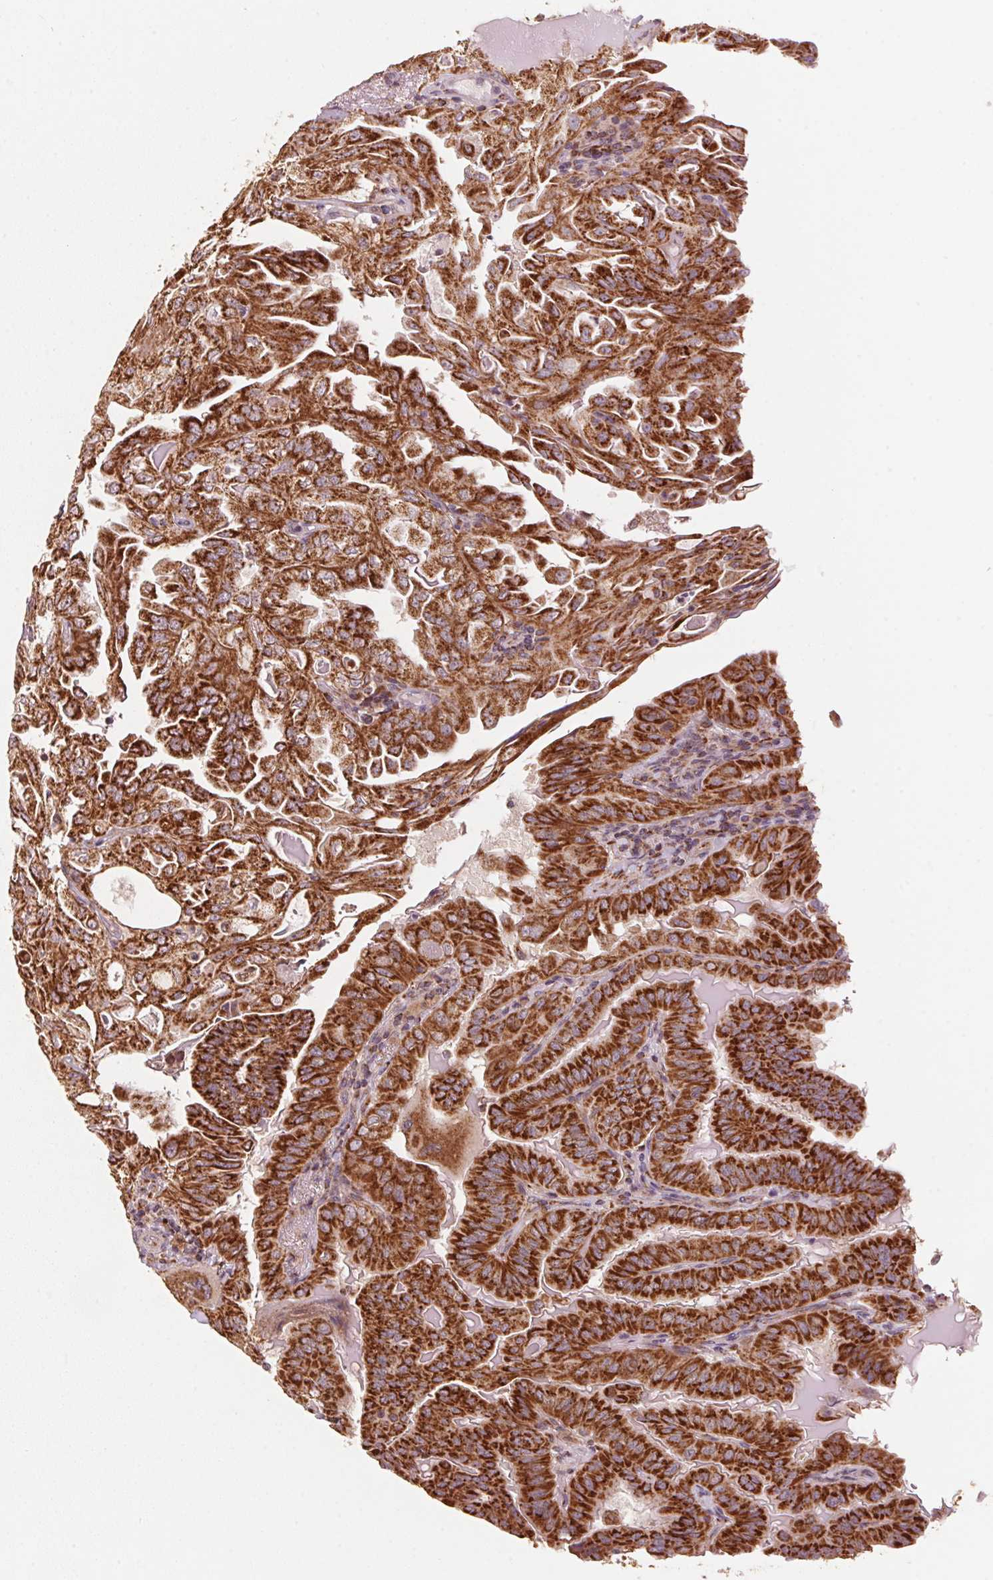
{"staining": {"intensity": "strong", "quantity": ">75%", "location": "cytoplasmic/membranous"}, "tissue": "thyroid cancer", "cell_type": "Tumor cells", "image_type": "cancer", "snomed": [{"axis": "morphology", "description": "Papillary adenocarcinoma, NOS"}, {"axis": "topography", "description": "Thyroid gland"}], "caption": "Immunohistochemistry (IHC) image of neoplastic tissue: thyroid papillary adenocarcinoma stained using IHC exhibits high levels of strong protein expression localized specifically in the cytoplasmic/membranous of tumor cells, appearing as a cytoplasmic/membranous brown color.", "gene": "TOMM70", "patient": {"sex": "female", "age": 68}}